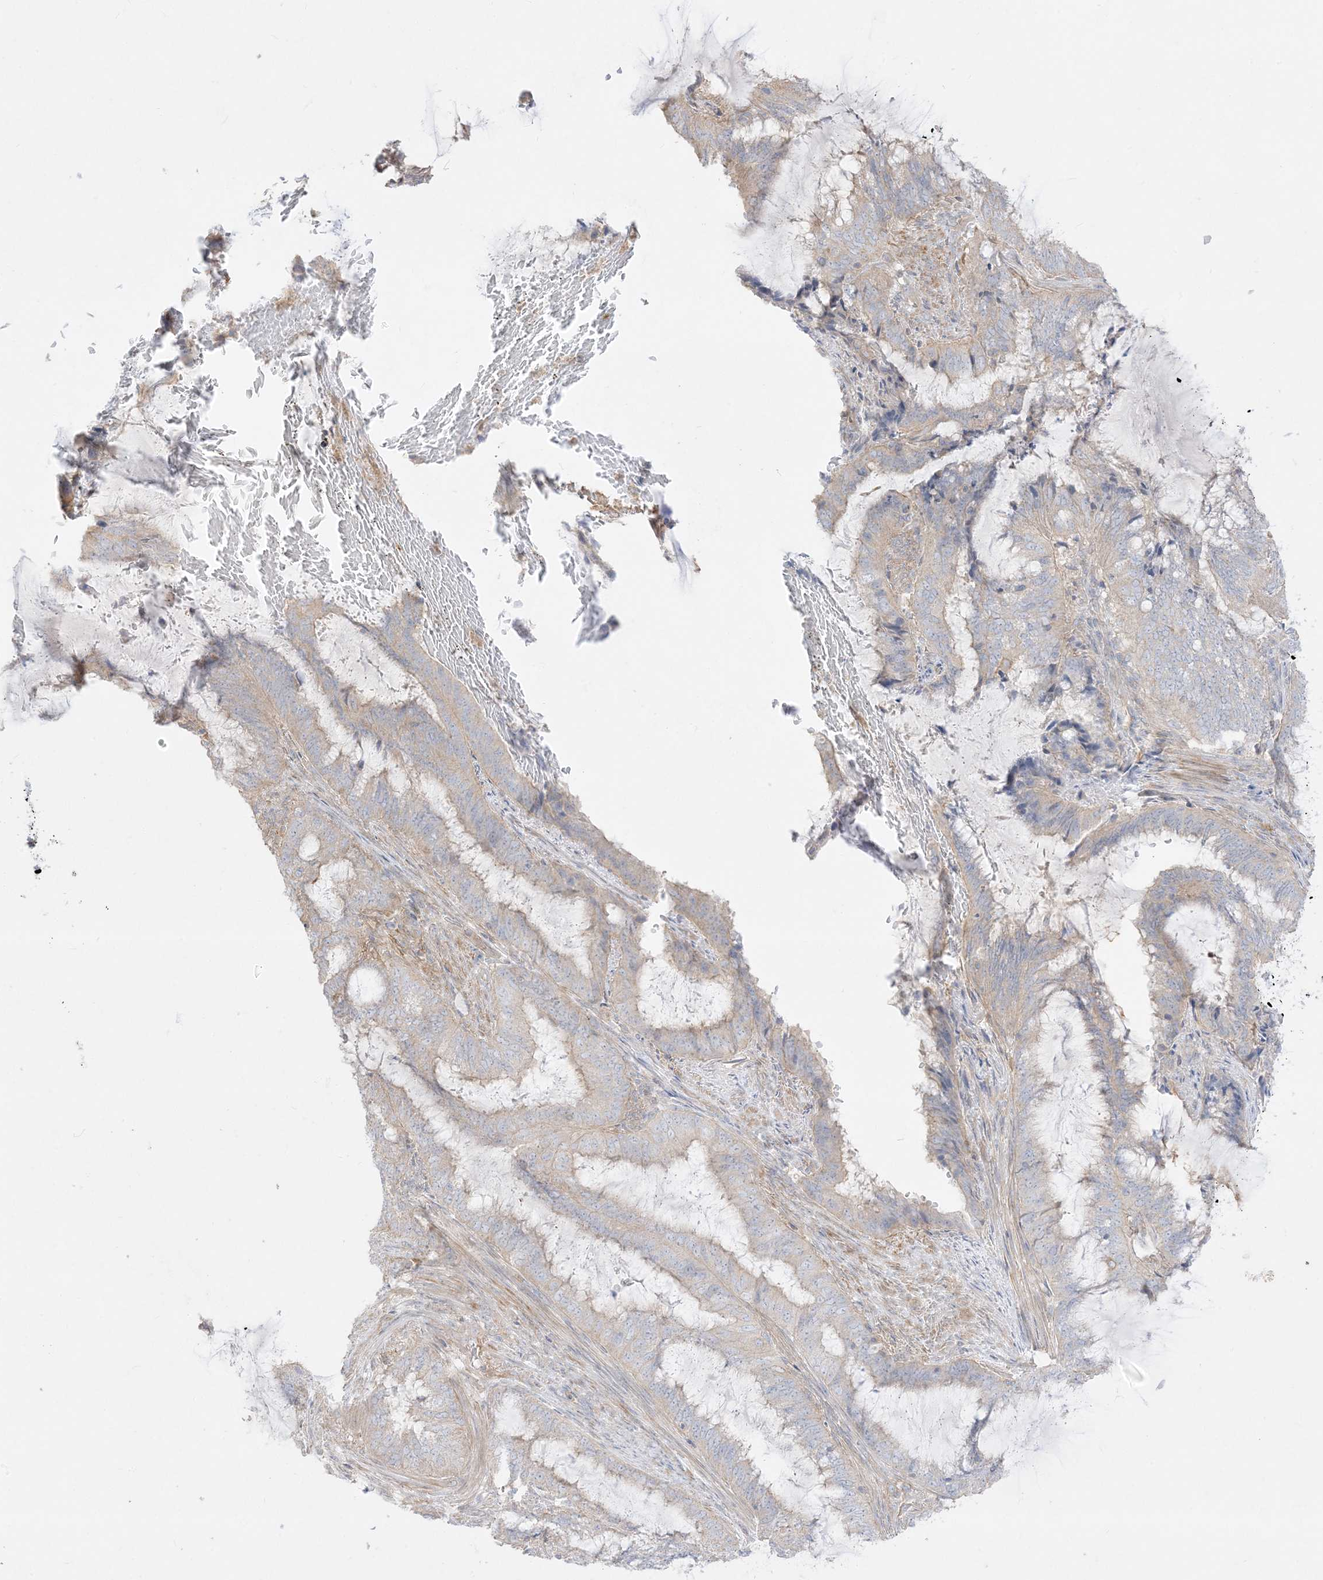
{"staining": {"intensity": "weak", "quantity": "<25%", "location": "cytoplasmic/membranous"}, "tissue": "endometrial cancer", "cell_type": "Tumor cells", "image_type": "cancer", "snomed": [{"axis": "morphology", "description": "Adenocarcinoma, NOS"}, {"axis": "topography", "description": "Endometrium"}], "caption": "This is an IHC image of endometrial adenocarcinoma. There is no expression in tumor cells.", "gene": "ARHGEF9", "patient": {"sex": "female", "age": 51}}